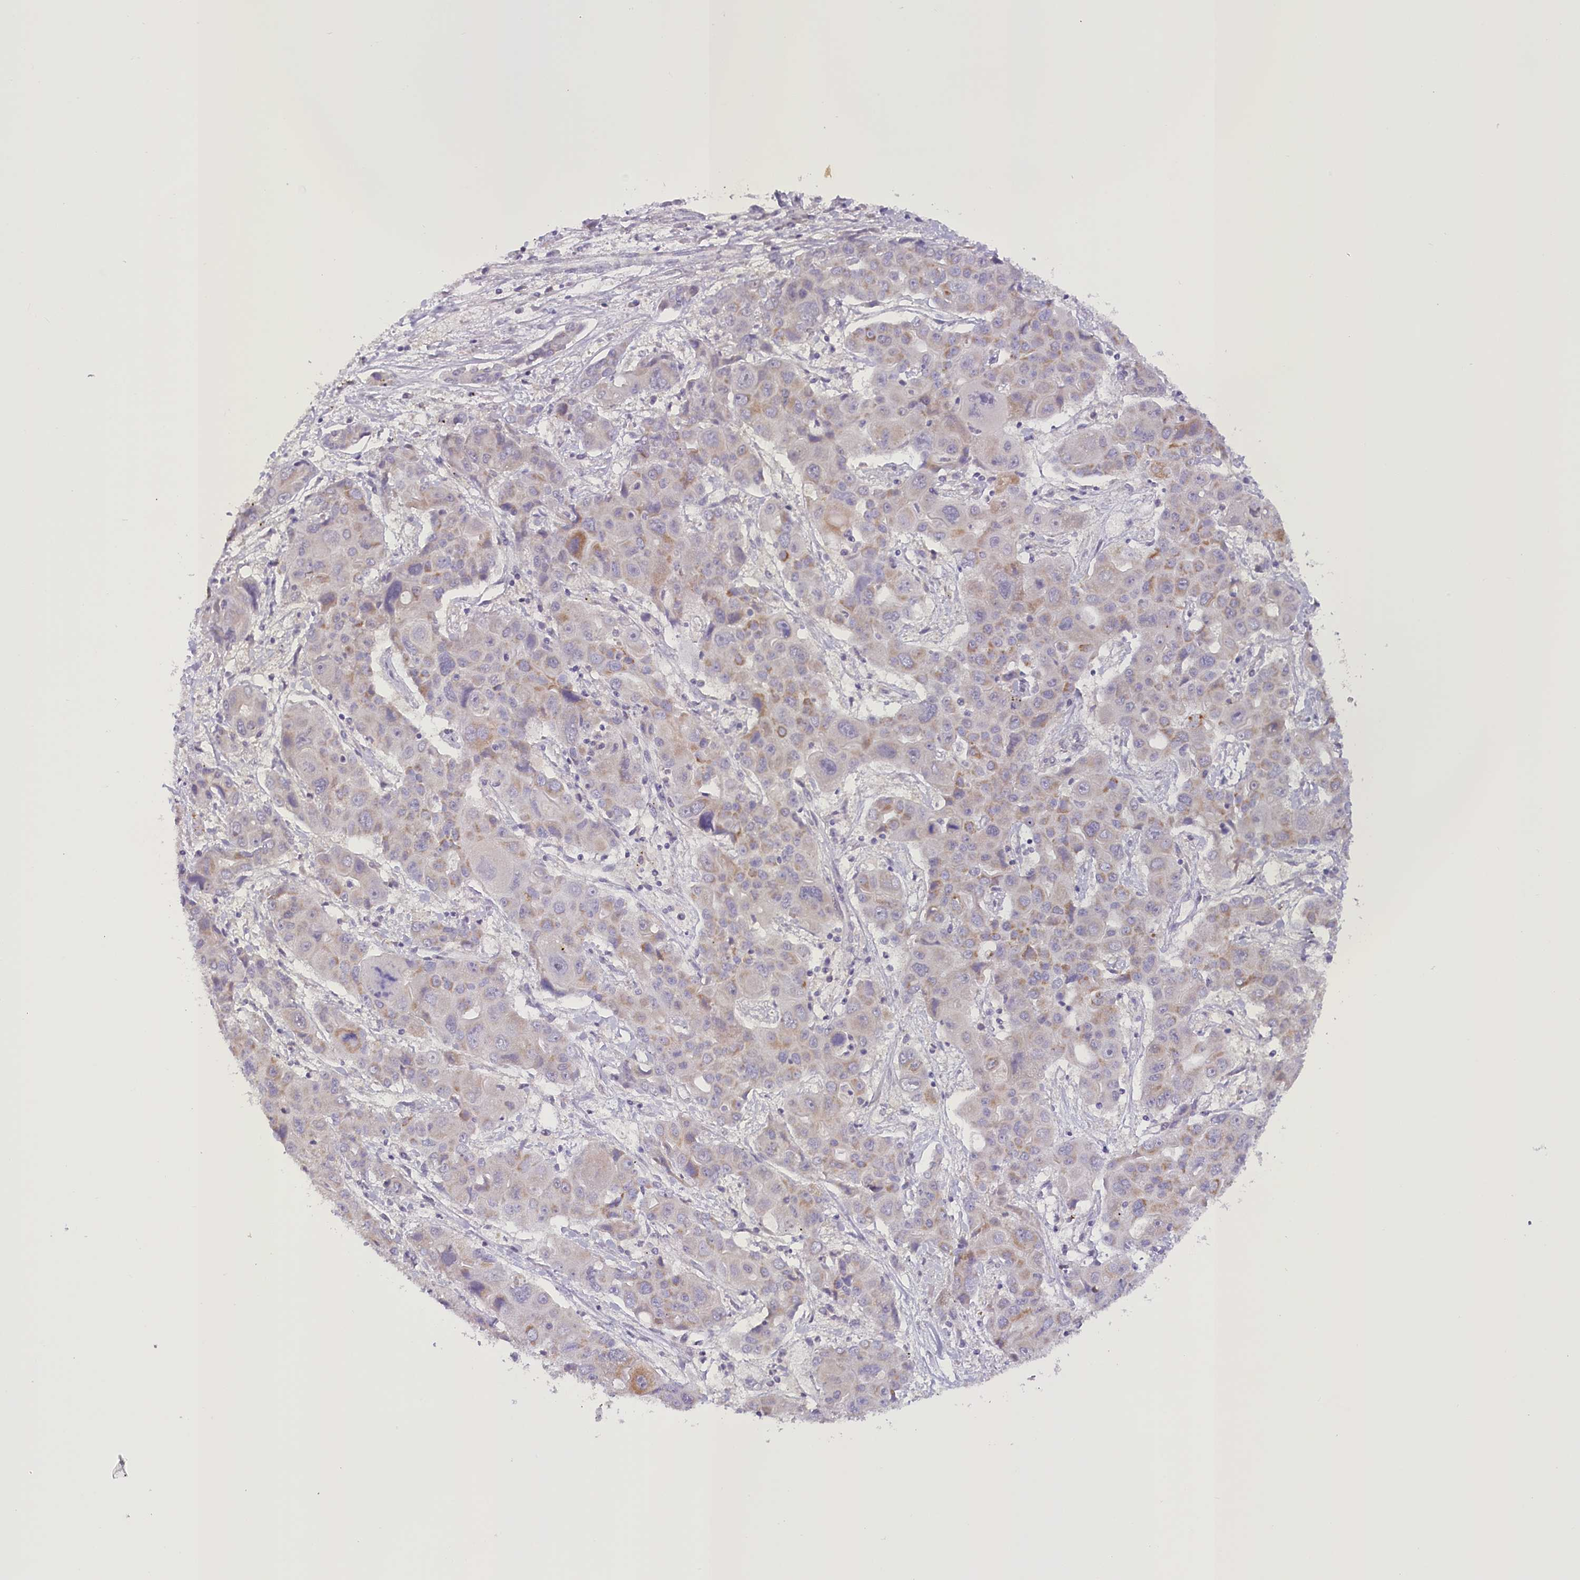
{"staining": {"intensity": "moderate", "quantity": "<25%", "location": "cytoplasmic/membranous"}, "tissue": "liver cancer", "cell_type": "Tumor cells", "image_type": "cancer", "snomed": [{"axis": "morphology", "description": "Cholangiocarcinoma"}, {"axis": "topography", "description": "Liver"}], "caption": "Brown immunohistochemical staining in liver cancer shows moderate cytoplasmic/membranous expression in about <25% of tumor cells. (Brightfield microscopy of DAB IHC at high magnification).", "gene": "DCUN1D1", "patient": {"sex": "male", "age": 67}}